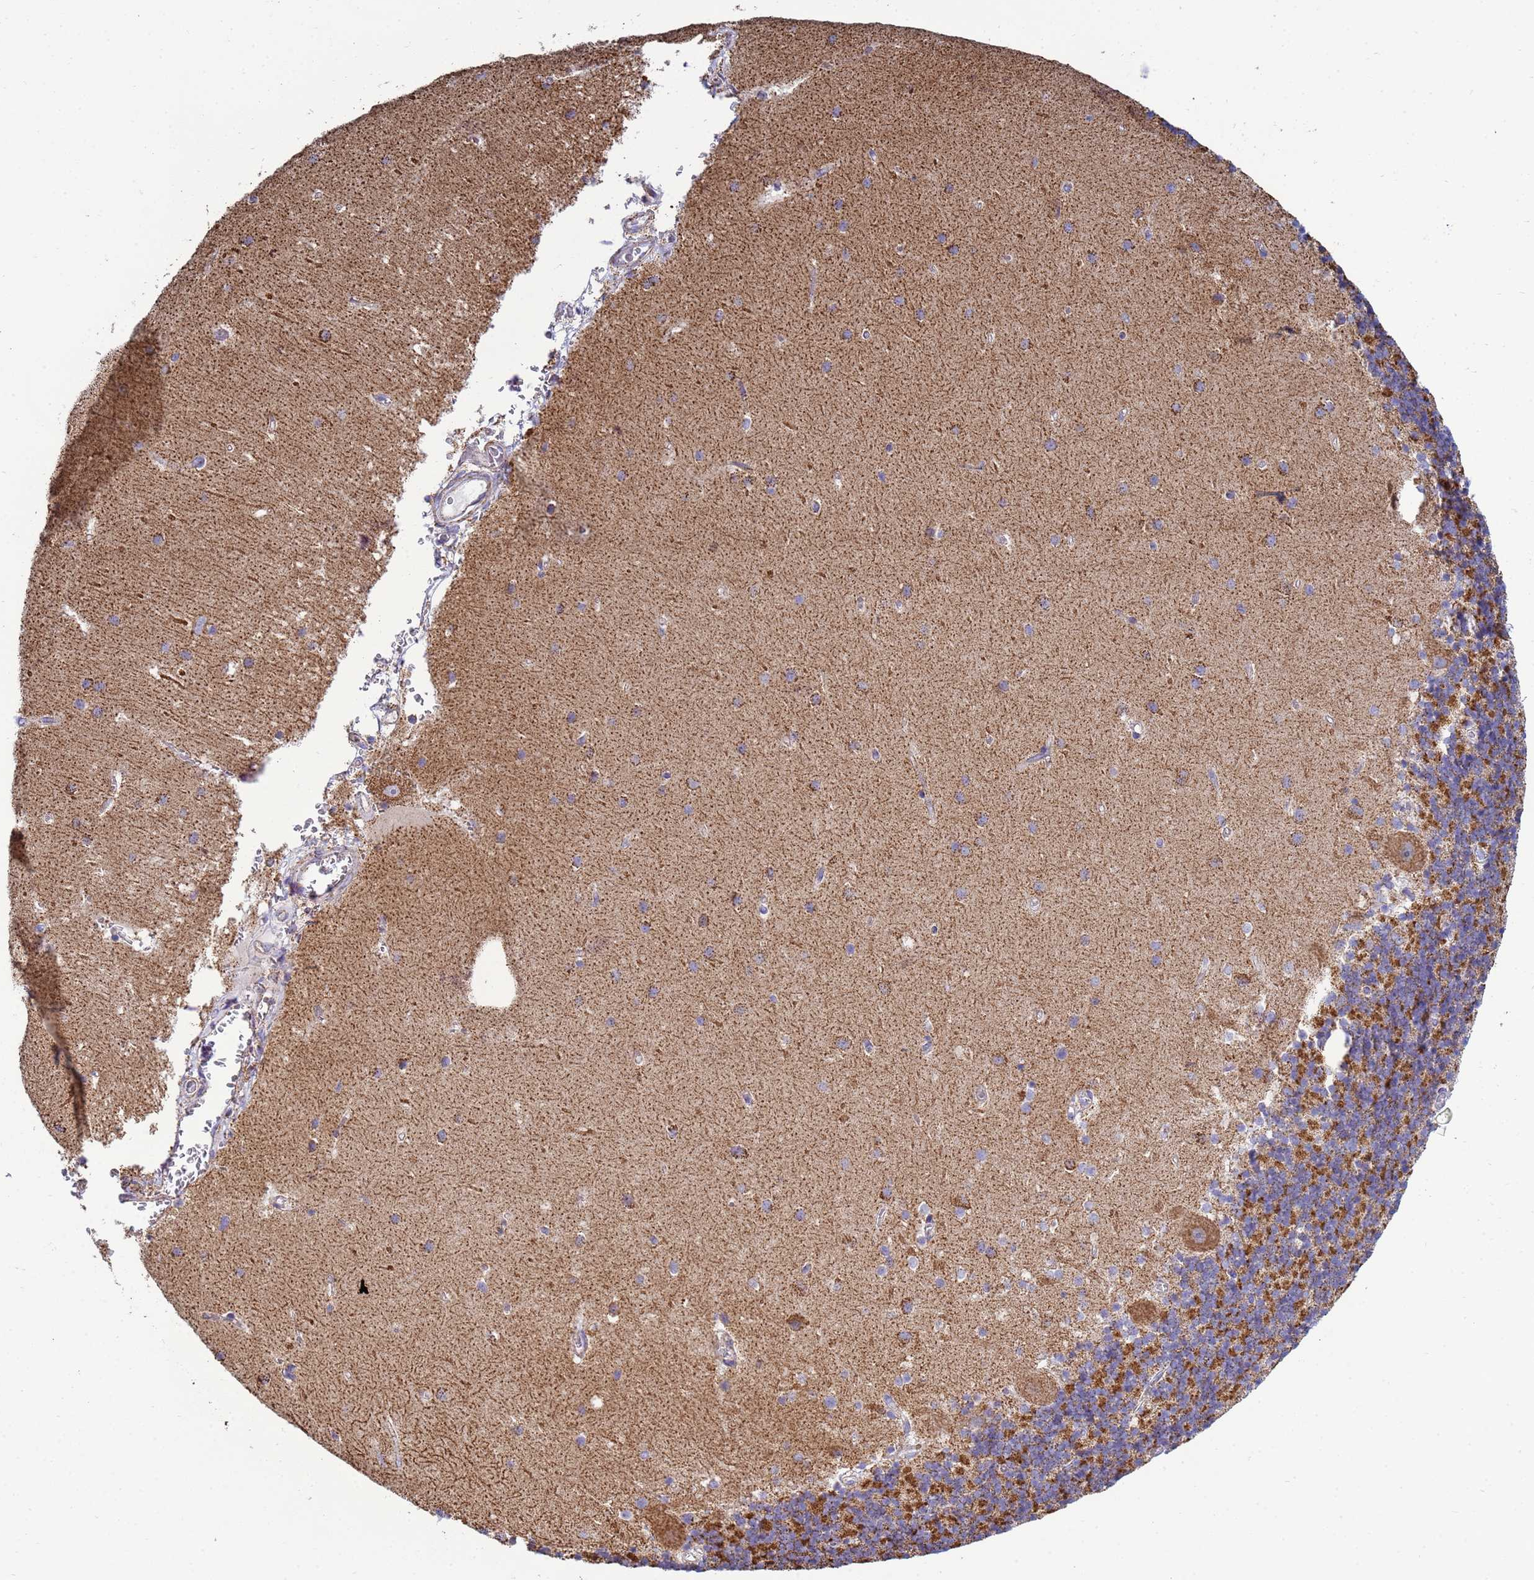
{"staining": {"intensity": "strong", "quantity": "25%-75%", "location": "cytoplasmic/membranous"}, "tissue": "cerebellum", "cell_type": "Cells in granular layer", "image_type": "normal", "snomed": [{"axis": "morphology", "description": "Normal tissue, NOS"}, {"axis": "topography", "description": "Cerebellum"}], "caption": "High-magnification brightfield microscopy of benign cerebellum stained with DAB (brown) and counterstained with hematoxylin (blue). cells in granular layer exhibit strong cytoplasmic/membranous expression is seen in about25%-75% of cells.", "gene": "COQ4", "patient": {"sex": "male", "age": 54}}